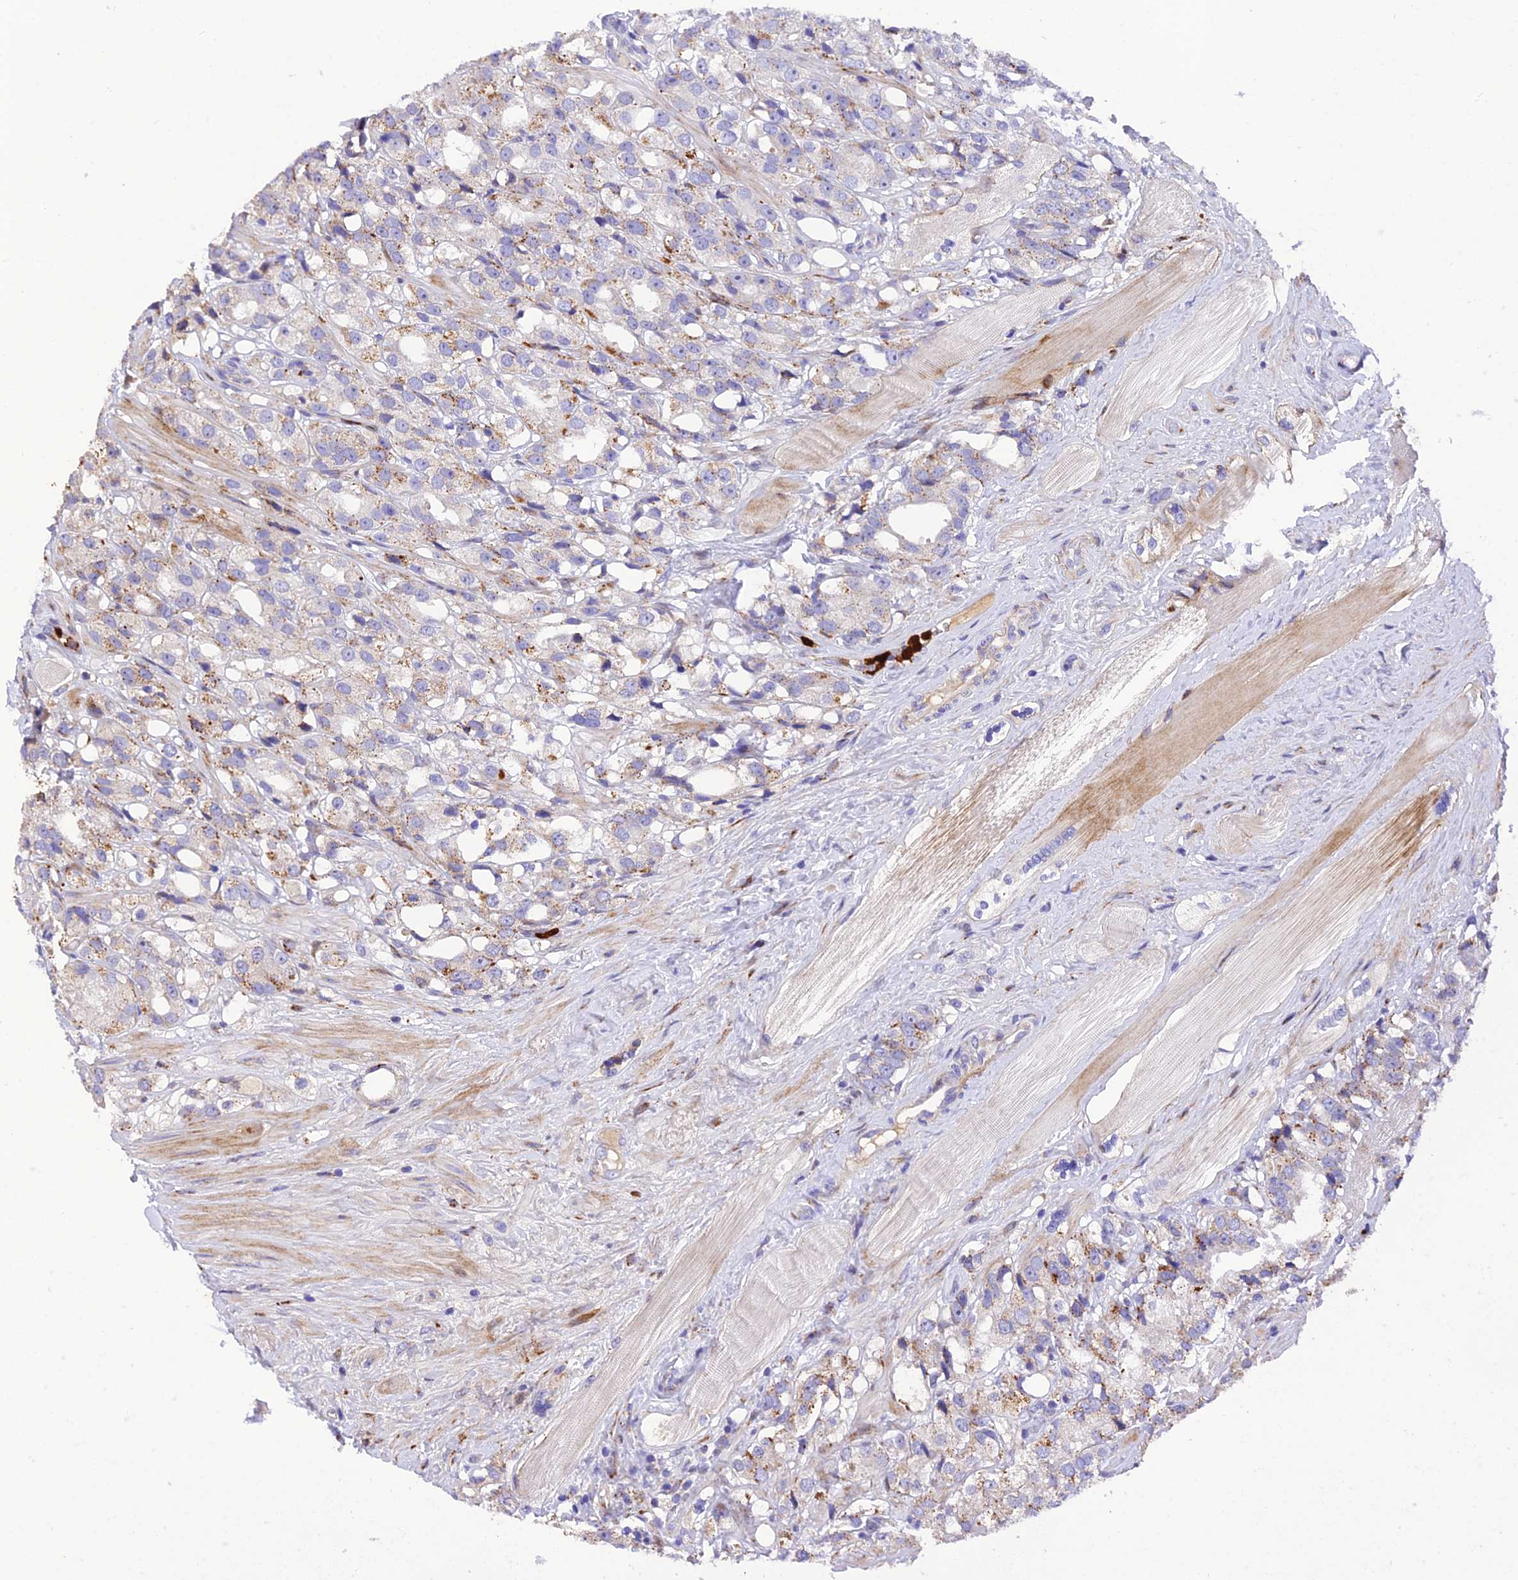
{"staining": {"intensity": "weak", "quantity": "25%-75%", "location": "cytoplasmic/membranous"}, "tissue": "prostate cancer", "cell_type": "Tumor cells", "image_type": "cancer", "snomed": [{"axis": "morphology", "description": "Adenocarcinoma, NOS"}, {"axis": "topography", "description": "Prostate"}], "caption": "DAB immunohistochemical staining of adenocarcinoma (prostate) demonstrates weak cytoplasmic/membranous protein staining in approximately 25%-75% of tumor cells. The staining was performed using DAB (3,3'-diaminobenzidine) to visualize the protein expression in brown, while the nuclei were stained in blue with hematoxylin (Magnification: 20x).", "gene": "CPSF4L", "patient": {"sex": "male", "age": 79}}